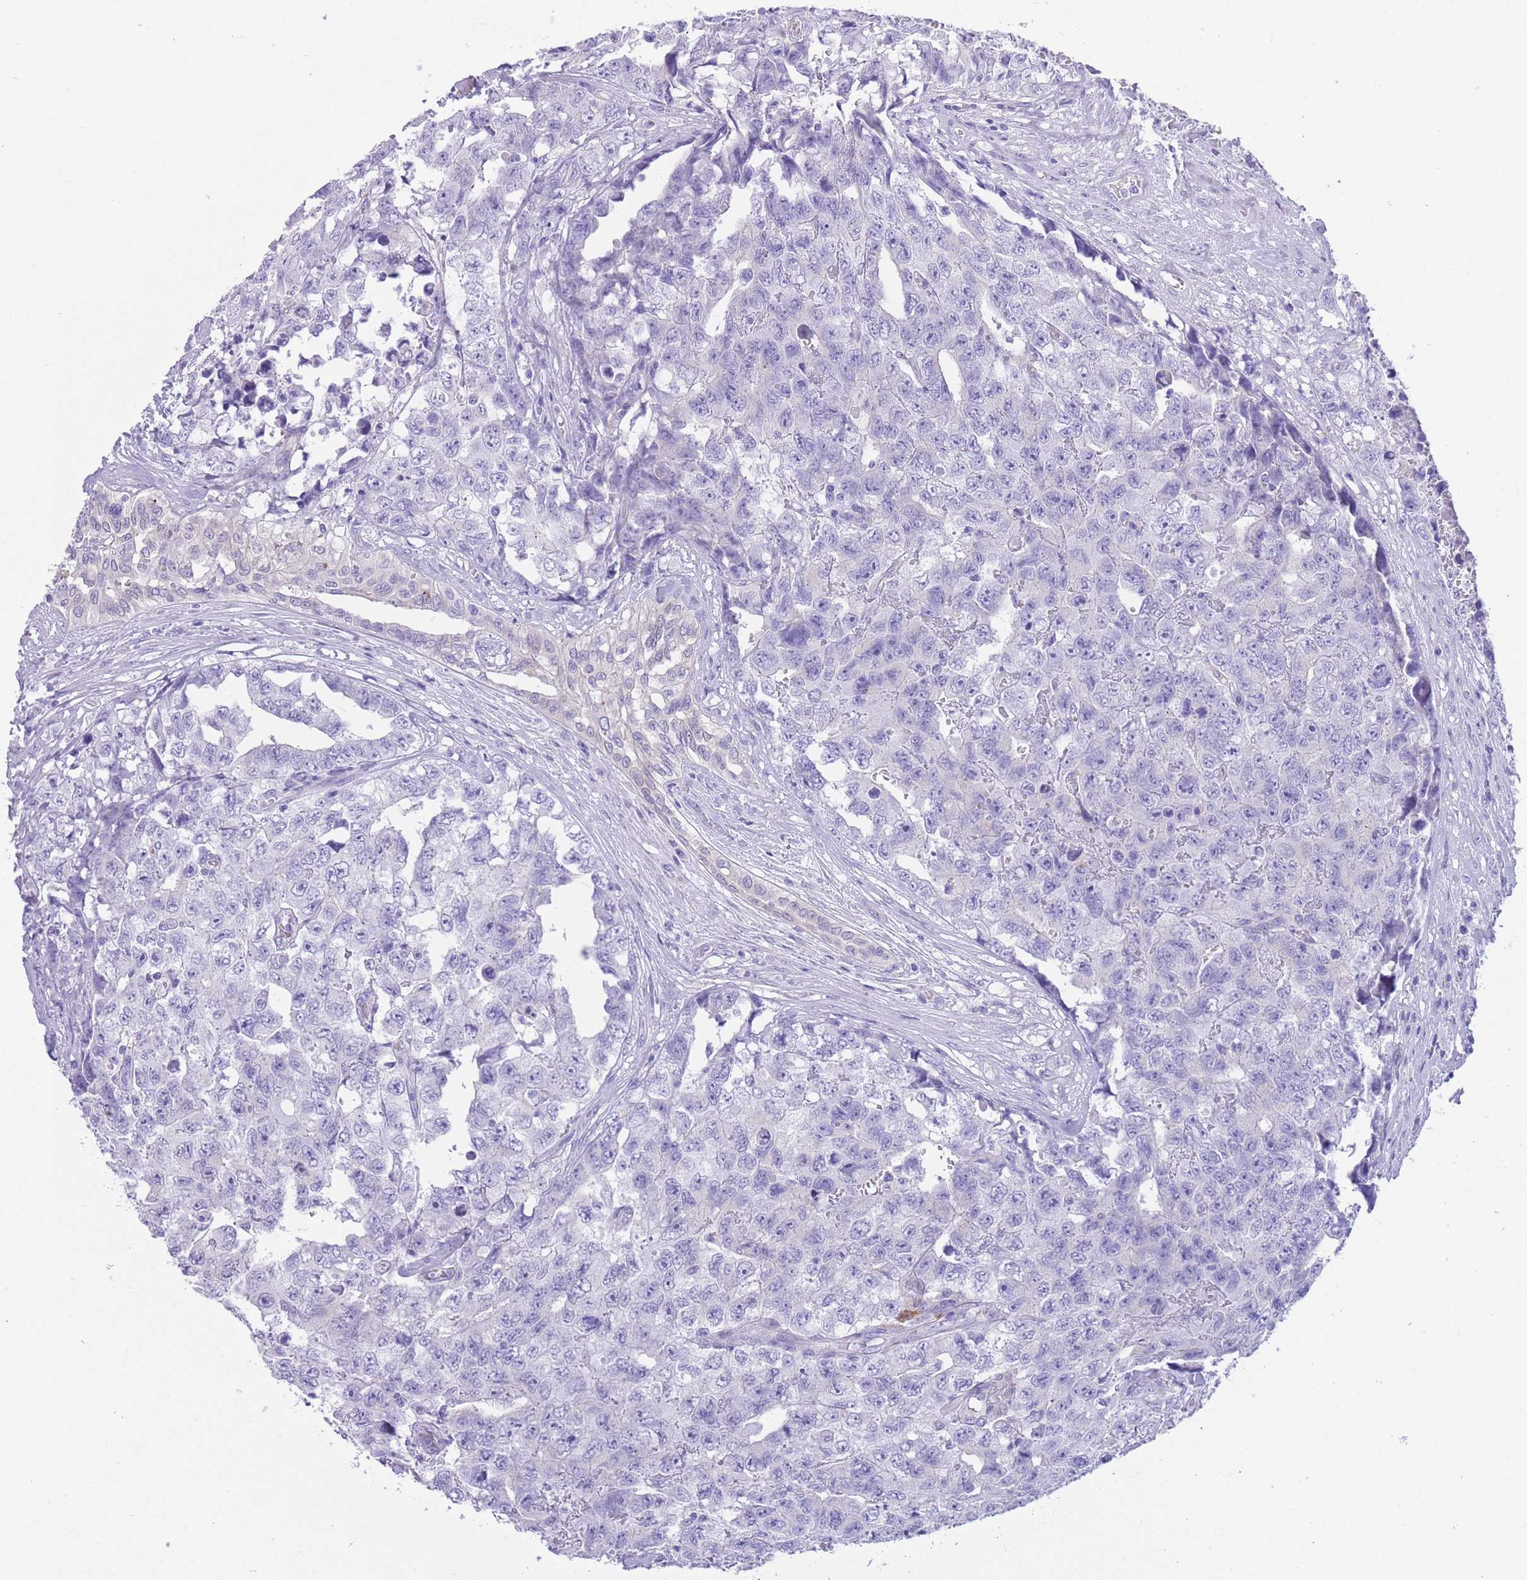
{"staining": {"intensity": "negative", "quantity": "none", "location": "none"}, "tissue": "testis cancer", "cell_type": "Tumor cells", "image_type": "cancer", "snomed": [{"axis": "morphology", "description": "Carcinoma, Embryonal, NOS"}, {"axis": "topography", "description": "Testis"}], "caption": "Tumor cells are negative for protein expression in human embryonal carcinoma (testis). (Stains: DAB (3,3'-diaminobenzidine) IHC with hematoxylin counter stain, Microscopy: brightfield microscopy at high magnification).", "gene": "QTRT1", "patient": {"sex": "male", "age": 31}}